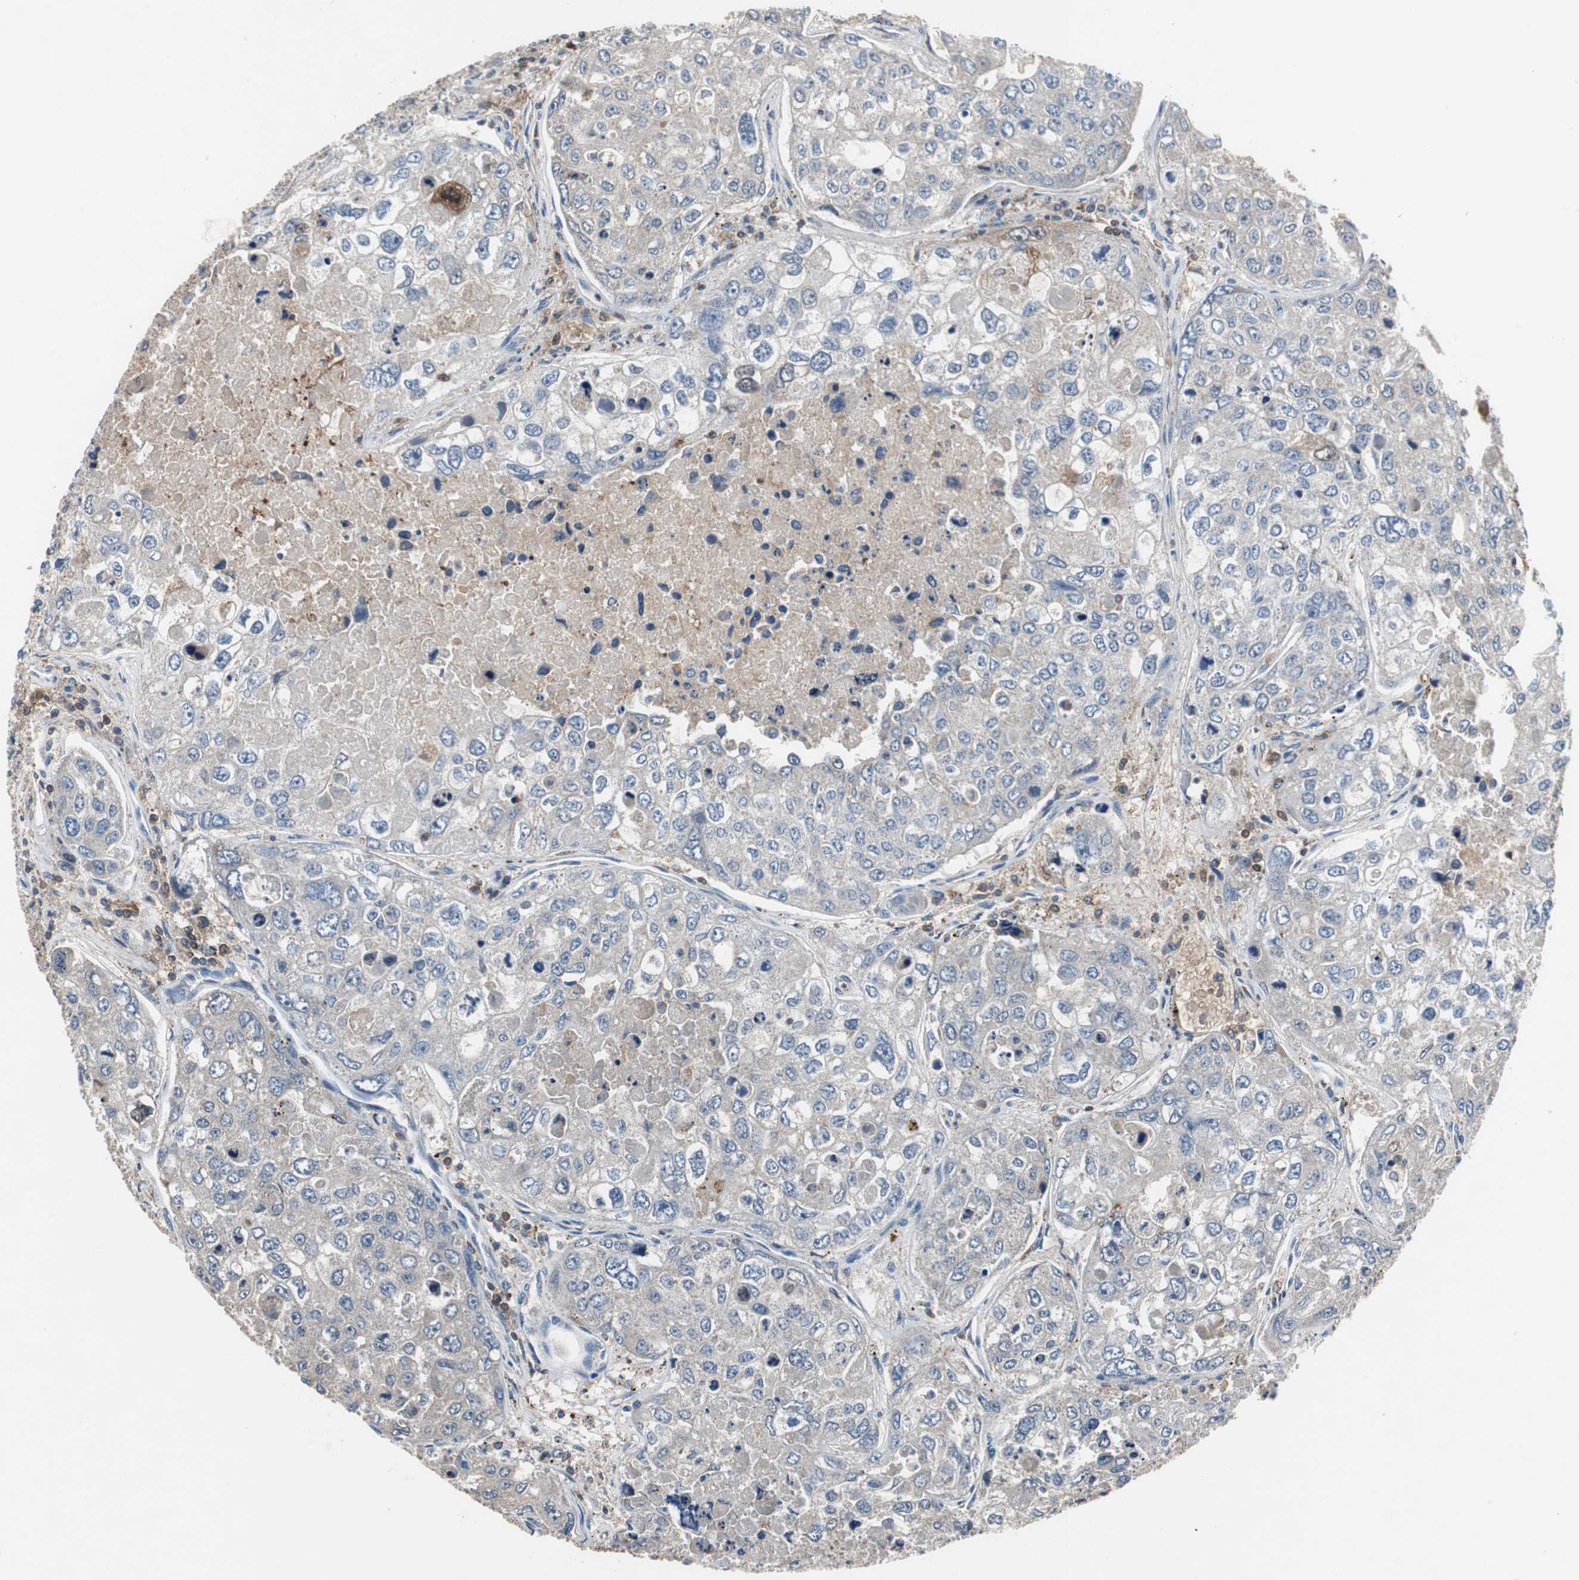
{"staining": {"intensity": "weak", "quantity": ">75%", "location": "cytoplasmic/membranous"}, "tissue": "urothelial cancer", "cell_type": "Tumor cells", "image_type": "cancer", "snomed": [{"axis": "morphology", "description": "Urothelial carcinoma, High grade"}, {"axis": "topography", "description": "Lymph node"}, {"axis": "topography", "description": "Urinary bladder"}], "caption": "High-magnification brightfield microscopy of urothelial cancer stained with DAB (brown) and counterstained with hematoxylin (blue). tumor cells exhibit weak cytoplasmic/membranous expression is present in approximately>75% of cells.", "gene": "CALB2", "patient": {"sex": "male", "age": 51}}